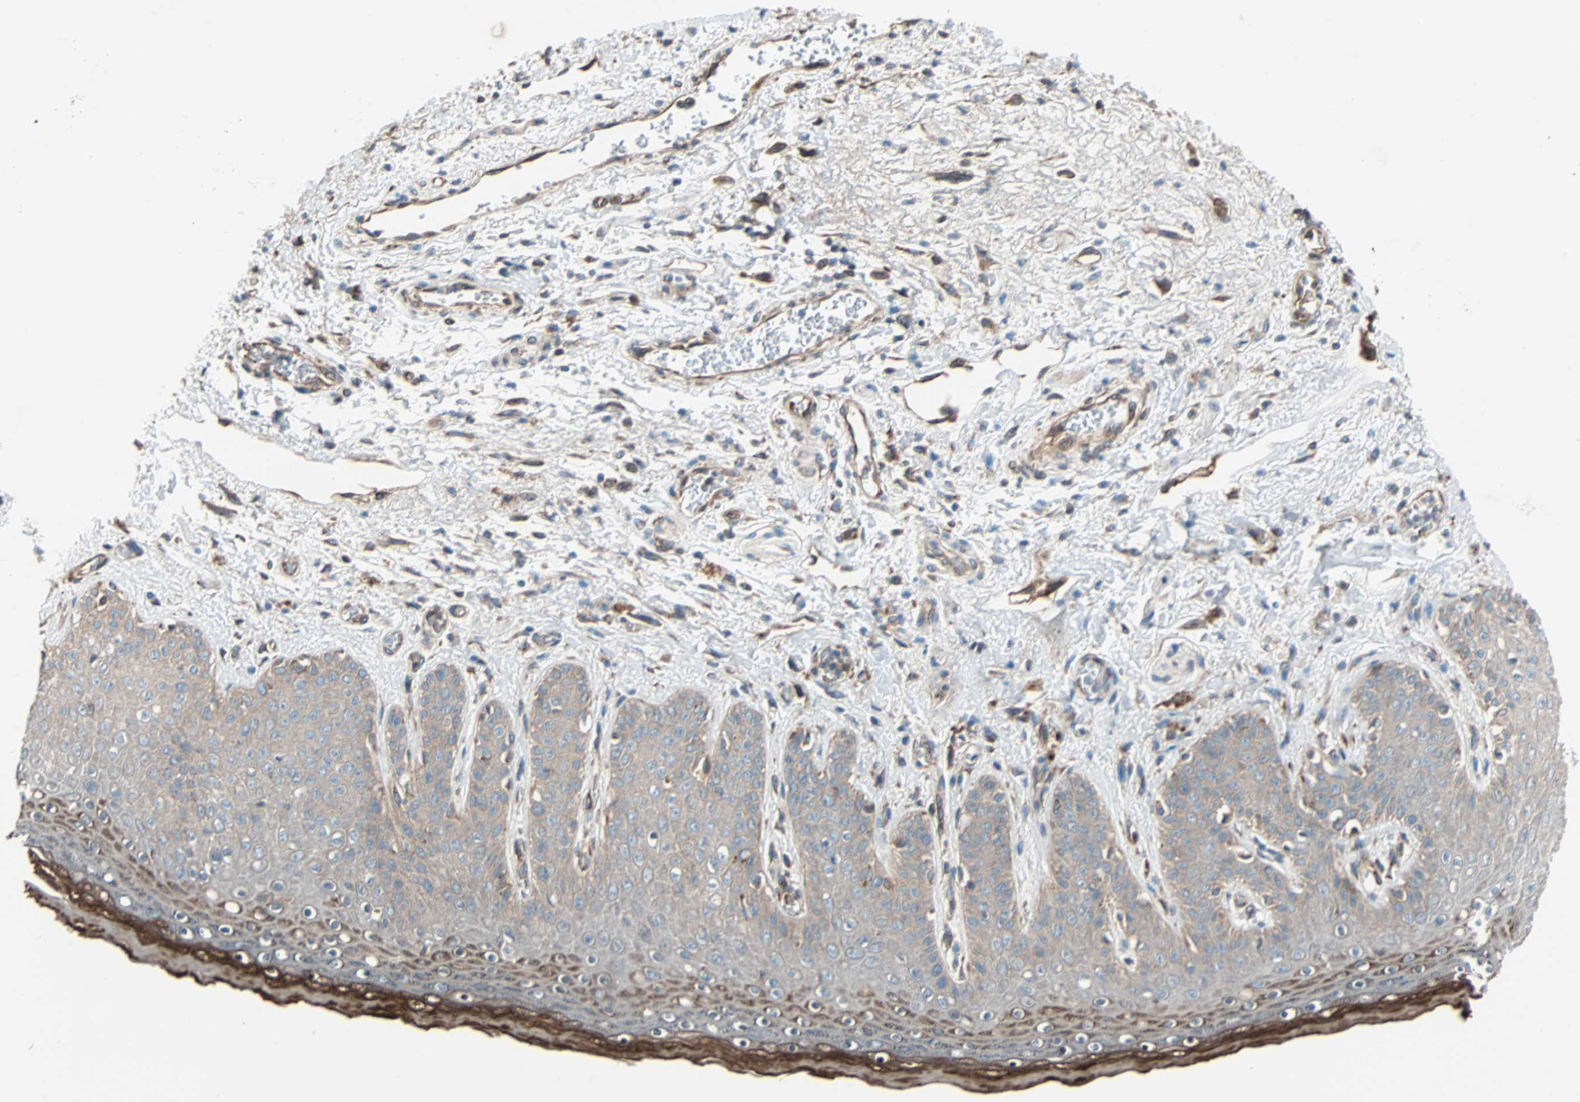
{"staining": {"intensity": "moderate", "quantity": ">75%", "location": "cytoplasmic/membranous"}, "tissue": "skin", "cell_type": "Epidermal cells", "image_type": "normal", "snomed": [{"axis": "morphology", "description": "Normal tissue, NOS"}, {"axis": "topography", "description": "Anal"}], "caption": "Immunohistochemistry (IHC) of unremarkable human skin displays medium levels of moderate cytoplasmic/membranous expression in approximately >75% of epidermal cells.", "gene": "PHYH", "patient": {"sex": "female", "age": 46}}